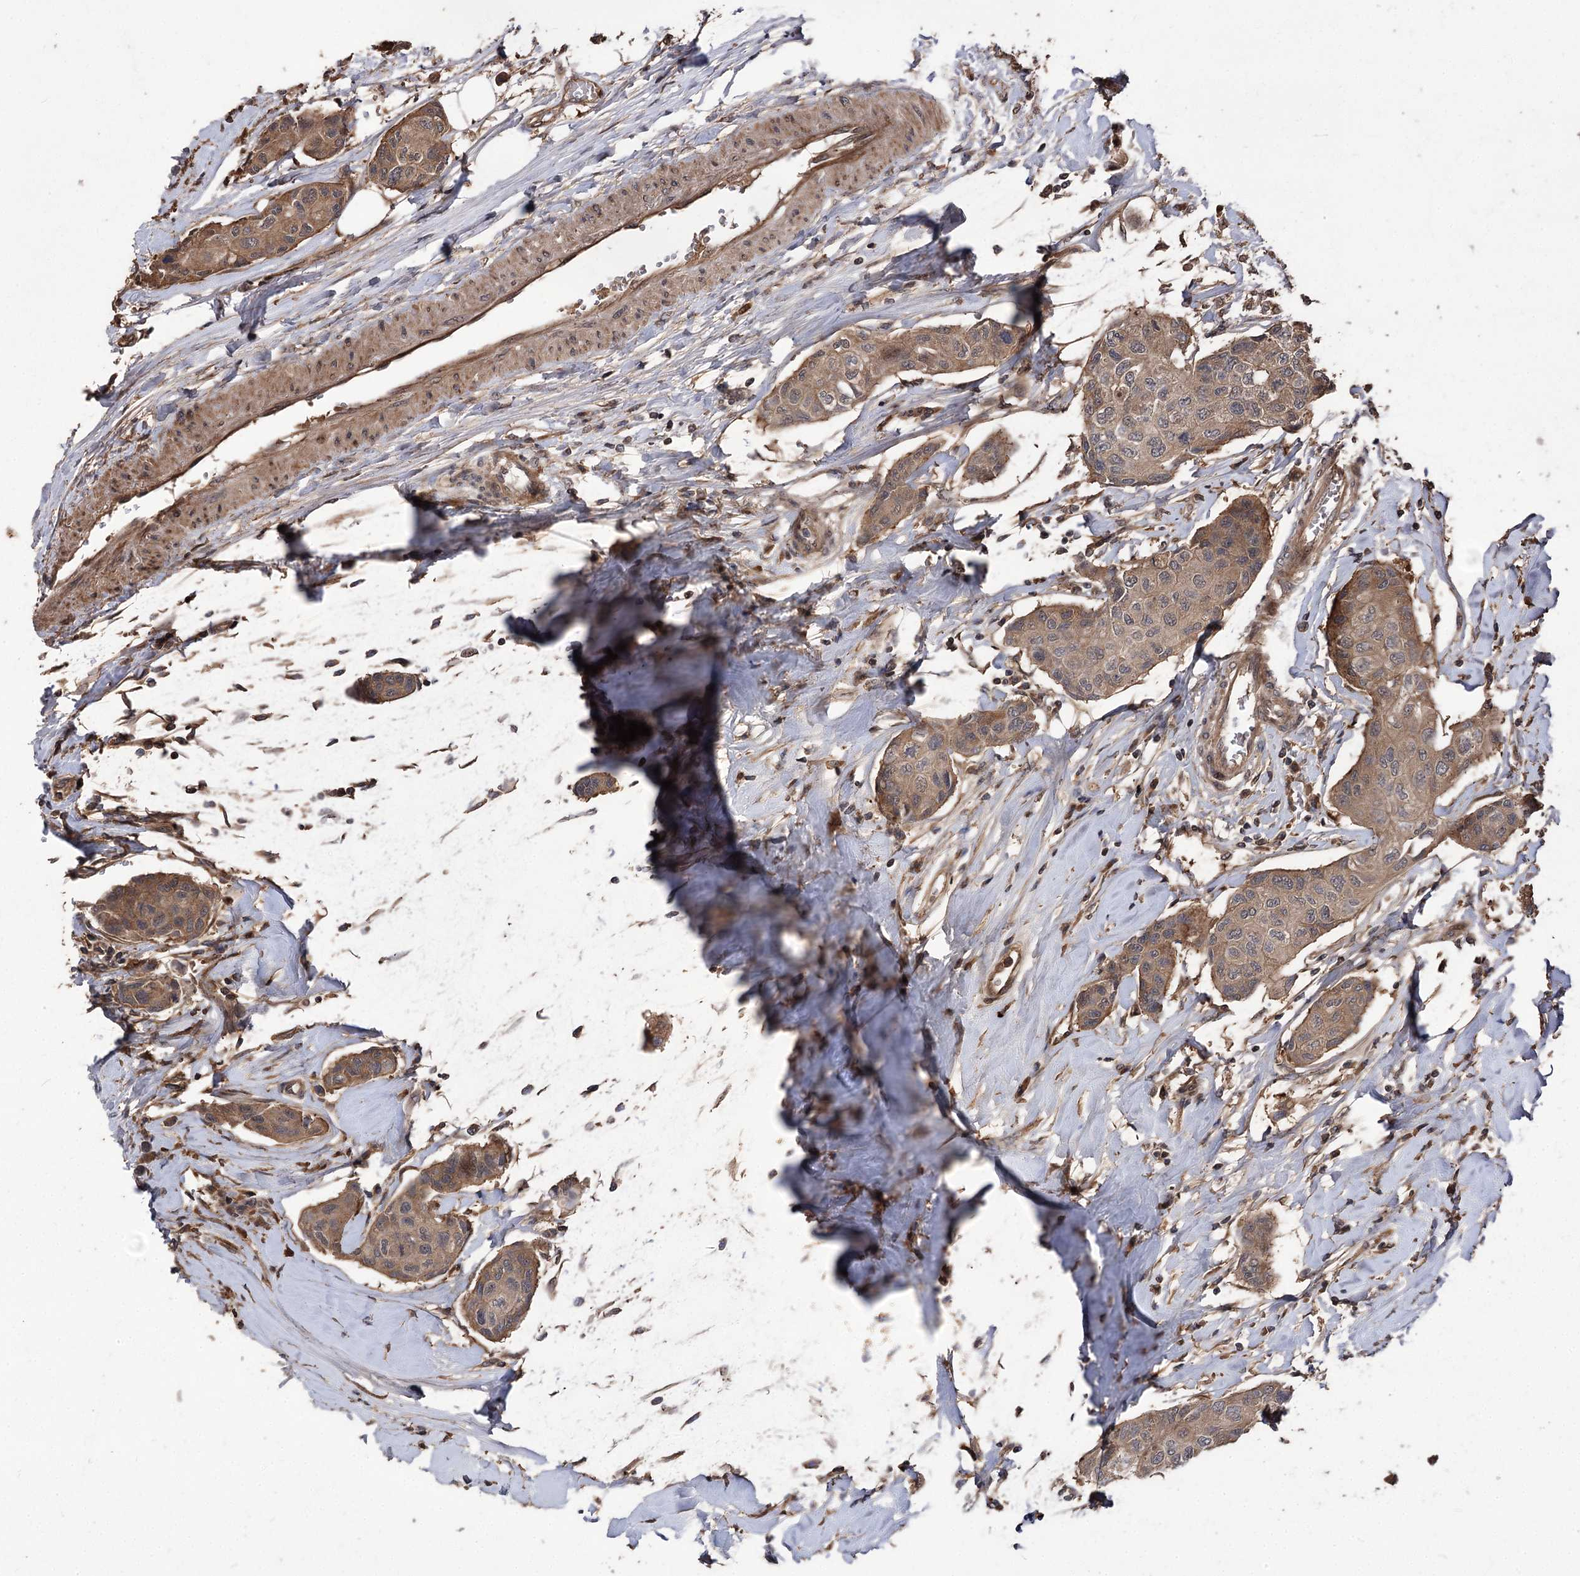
{"staining": {"intensity": "moderate", "quantity": ">75%", "location": "cytoplasmic/membranous"}, "tissue": "breast cancer", "cell_type": "Tumor cells", "image_type": "cancer", "snomed": [{"axis": "morphology", "description": "Duct carcinoma"}, {"axis": "topography", "description": "Breast"}], "caption": "IHC histopathology image of breast cancer (intraductal carcinoma) stained for a protein (brown), which exhibits medium levels of moderate cytoplasmic/membranous expression in approximately >75% of tumor cells.", "gene": "RASSF3", "patient": {"sex": "female", "age": 80}}